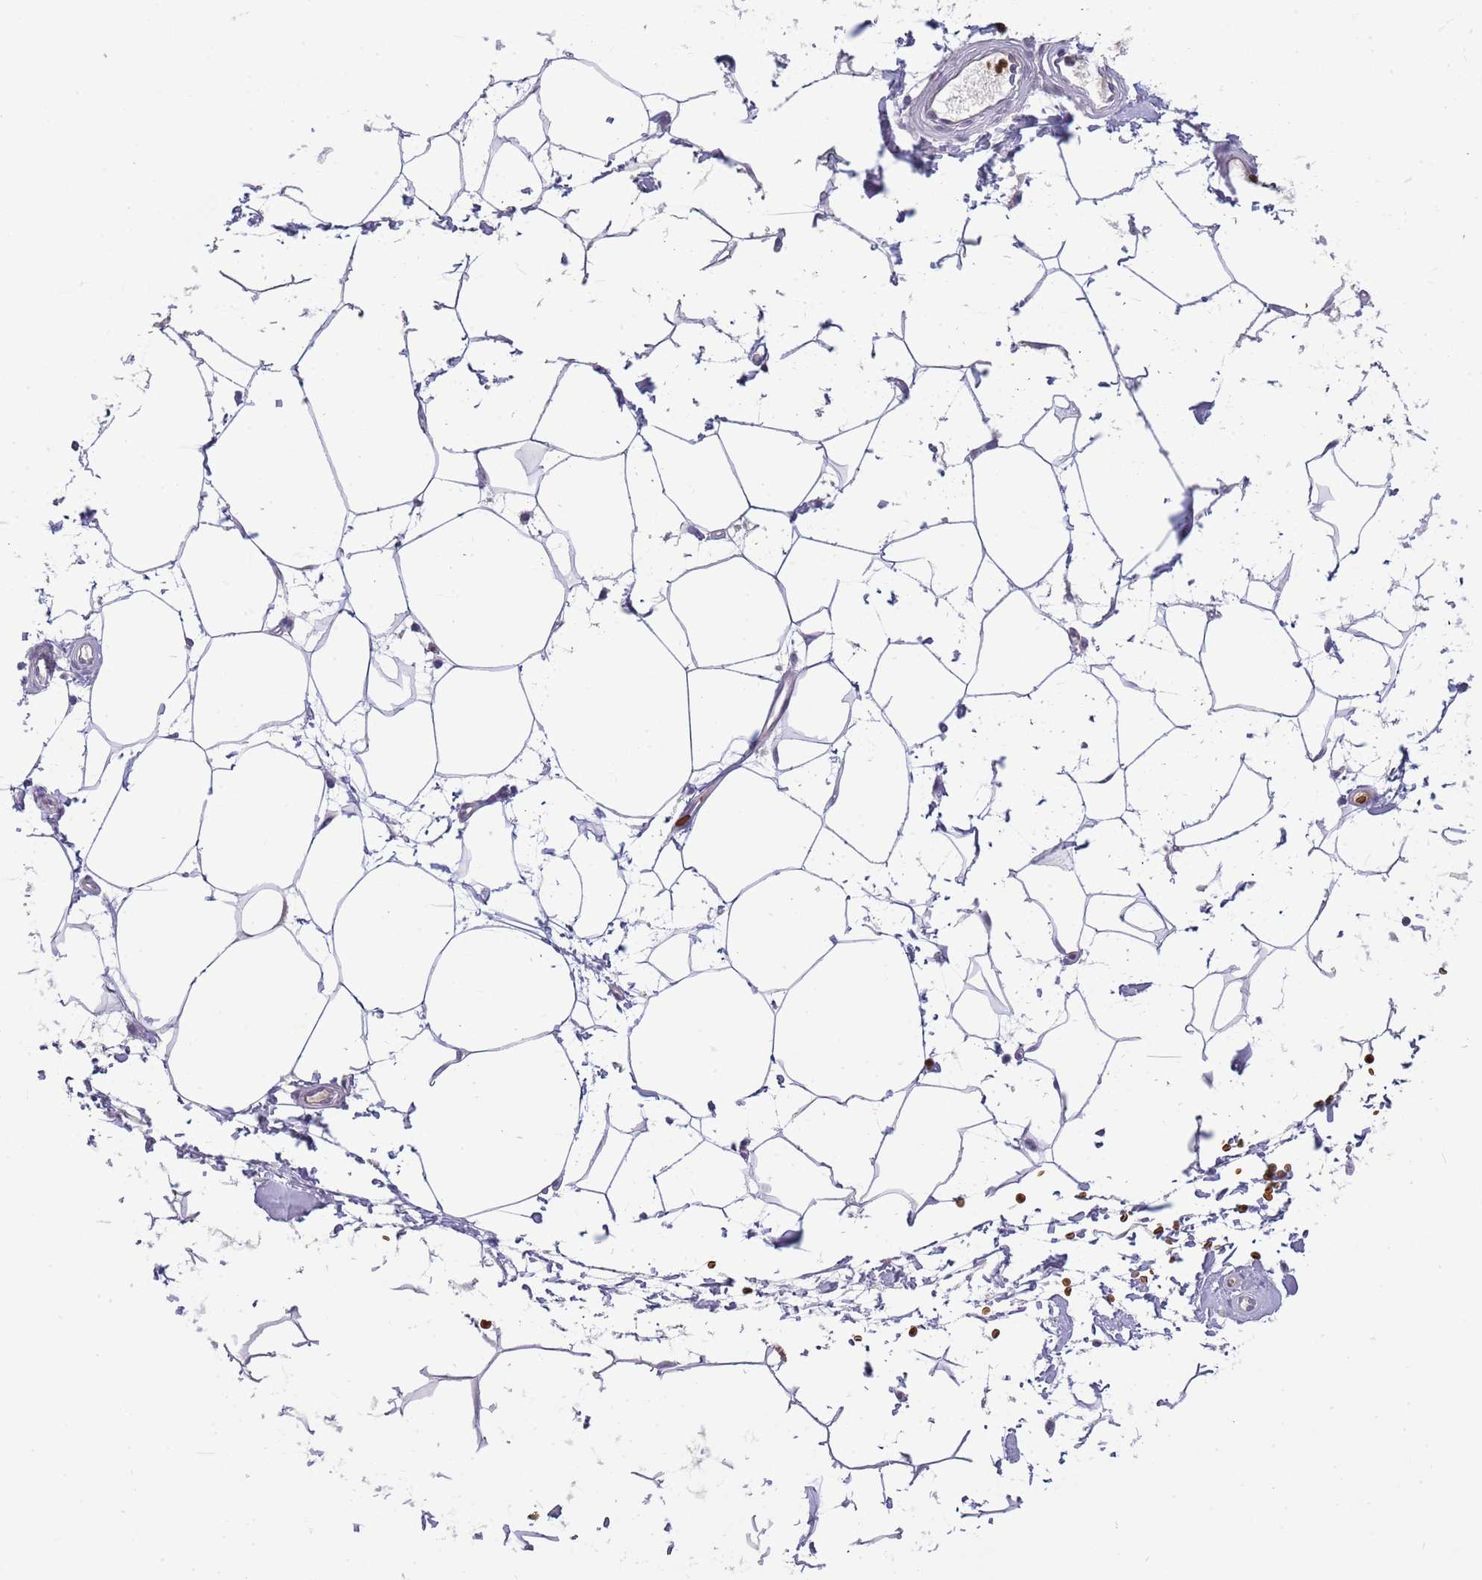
{"staining": {"intensity": "negative", "quantity": "none", "location": "none"}, "tissue": "adipose tissue", "cell_type": "Adipocytes", "image_type": "normal", "snomed": [{"axis": "morphology", "description": "Normal tissue, NOS"}, {"axis": "topography", "description": "Soft tissue"}, {"axis": "topography", "description": "Adipose tissue"}, {"axis": "topography", "description": "Vascular tissue"}, {"axis": "topography", "description": "Peripheral nerve tissue"}], "caption": "Immunohistochemistry of unremarkable human adipose tissue demonstrates no positivity in adipocytes.", "gene": "LYPD6B", "patient": {"sex": "male", "age": 74}}